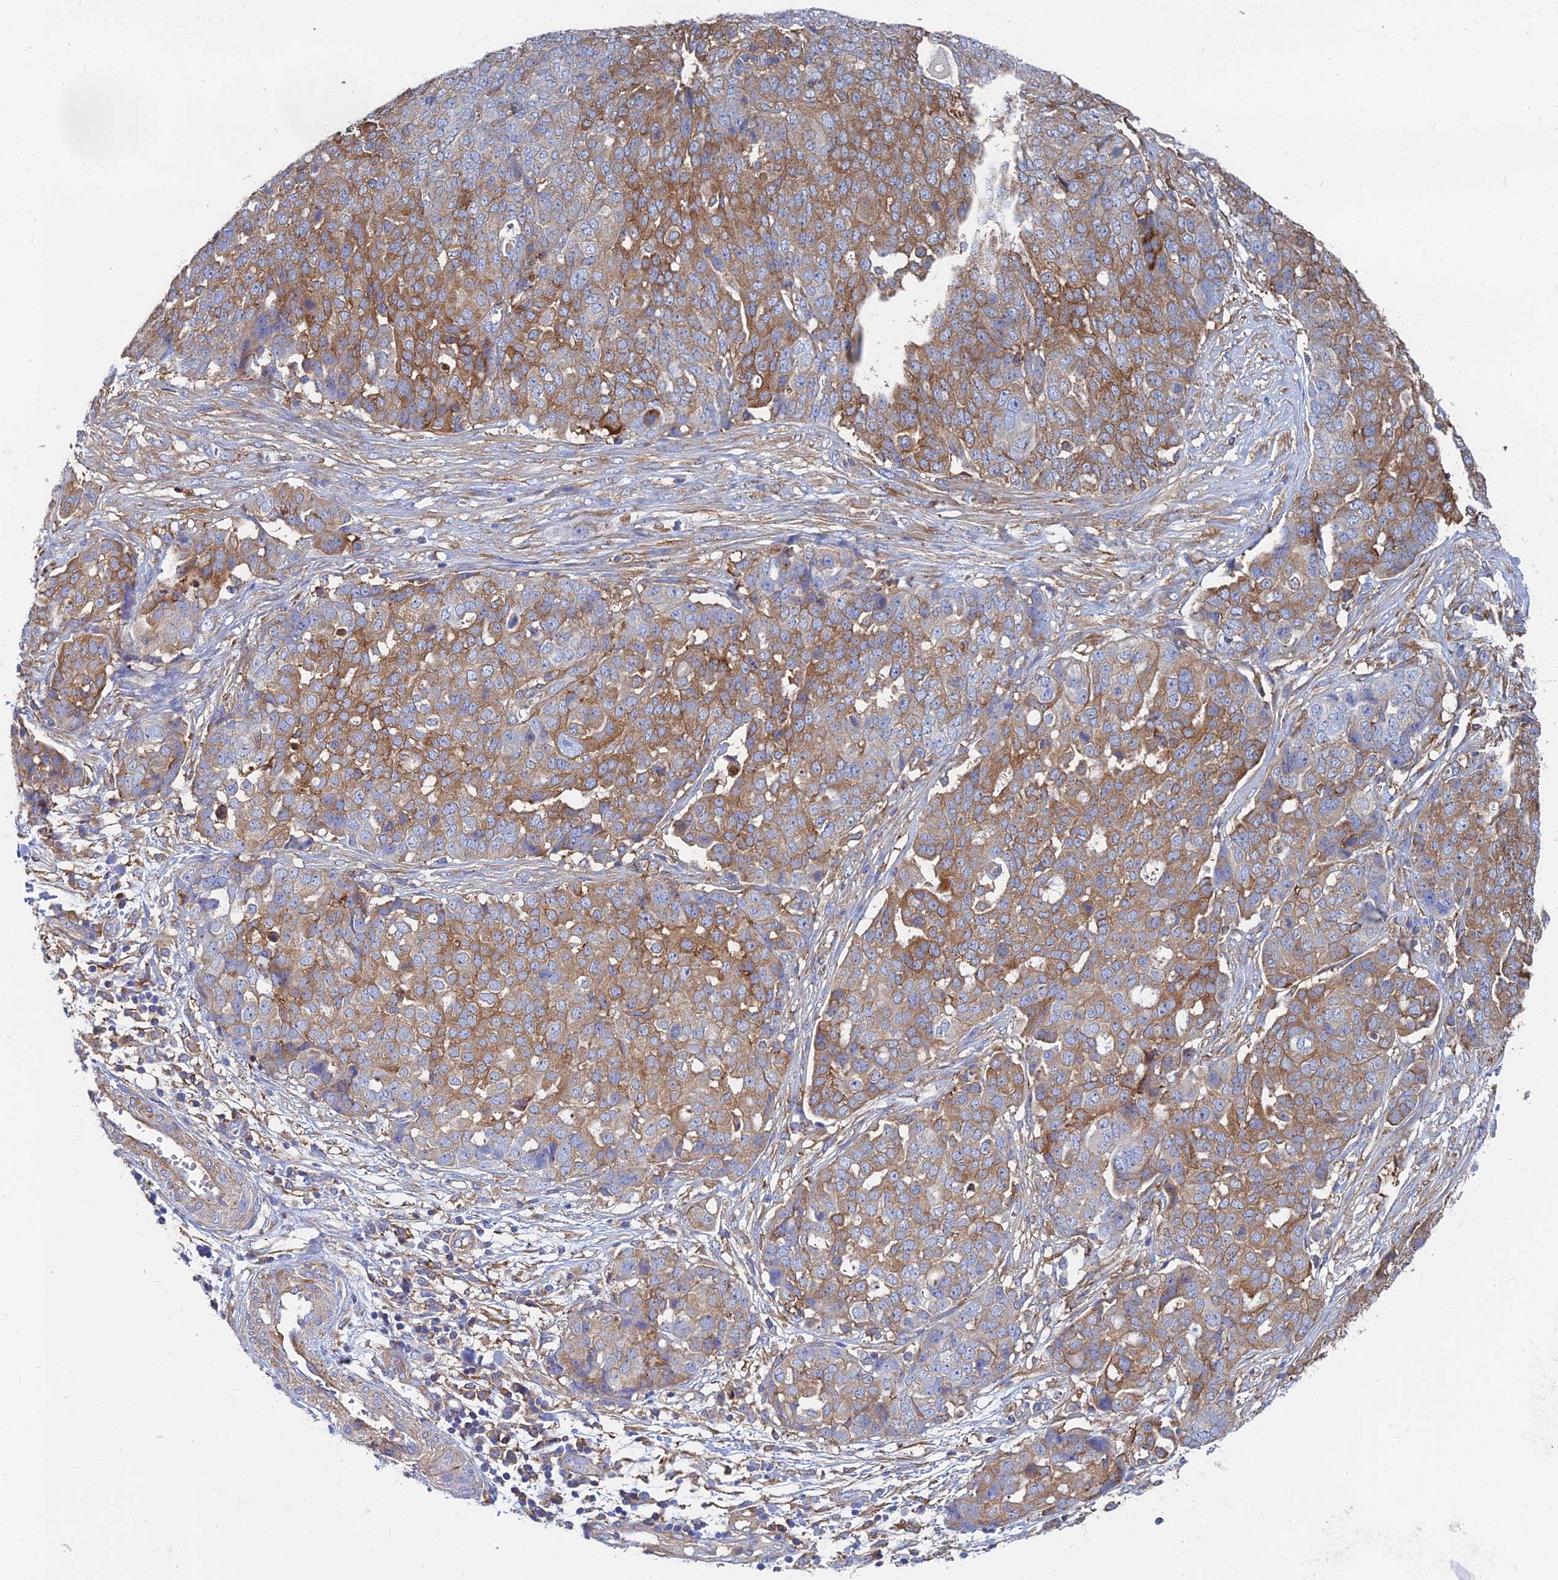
{"staining": {"intensity": "moderate", "quantity": ">75%", "location": "cytoplasmic/membranous"}, "tissue": "ovarian cancer", "cell_type": "Tumor cells", "image_type": "cancer", "snomed": [{"axis": "morphology", "description": "Cystadenocarcinoma, serous, NOS"}, {"axis": "topography", "description": "Soft tissue"}, {"axis": "topography", "description": "Ovary"}], "caption": "Protein expression analysis of ovarian cancer shows moderate cytoplasmic/membranous positivity in about >75% of tumor cells.", "gene": "GPR42", "patient": {"sex": "female", "age": 57}}